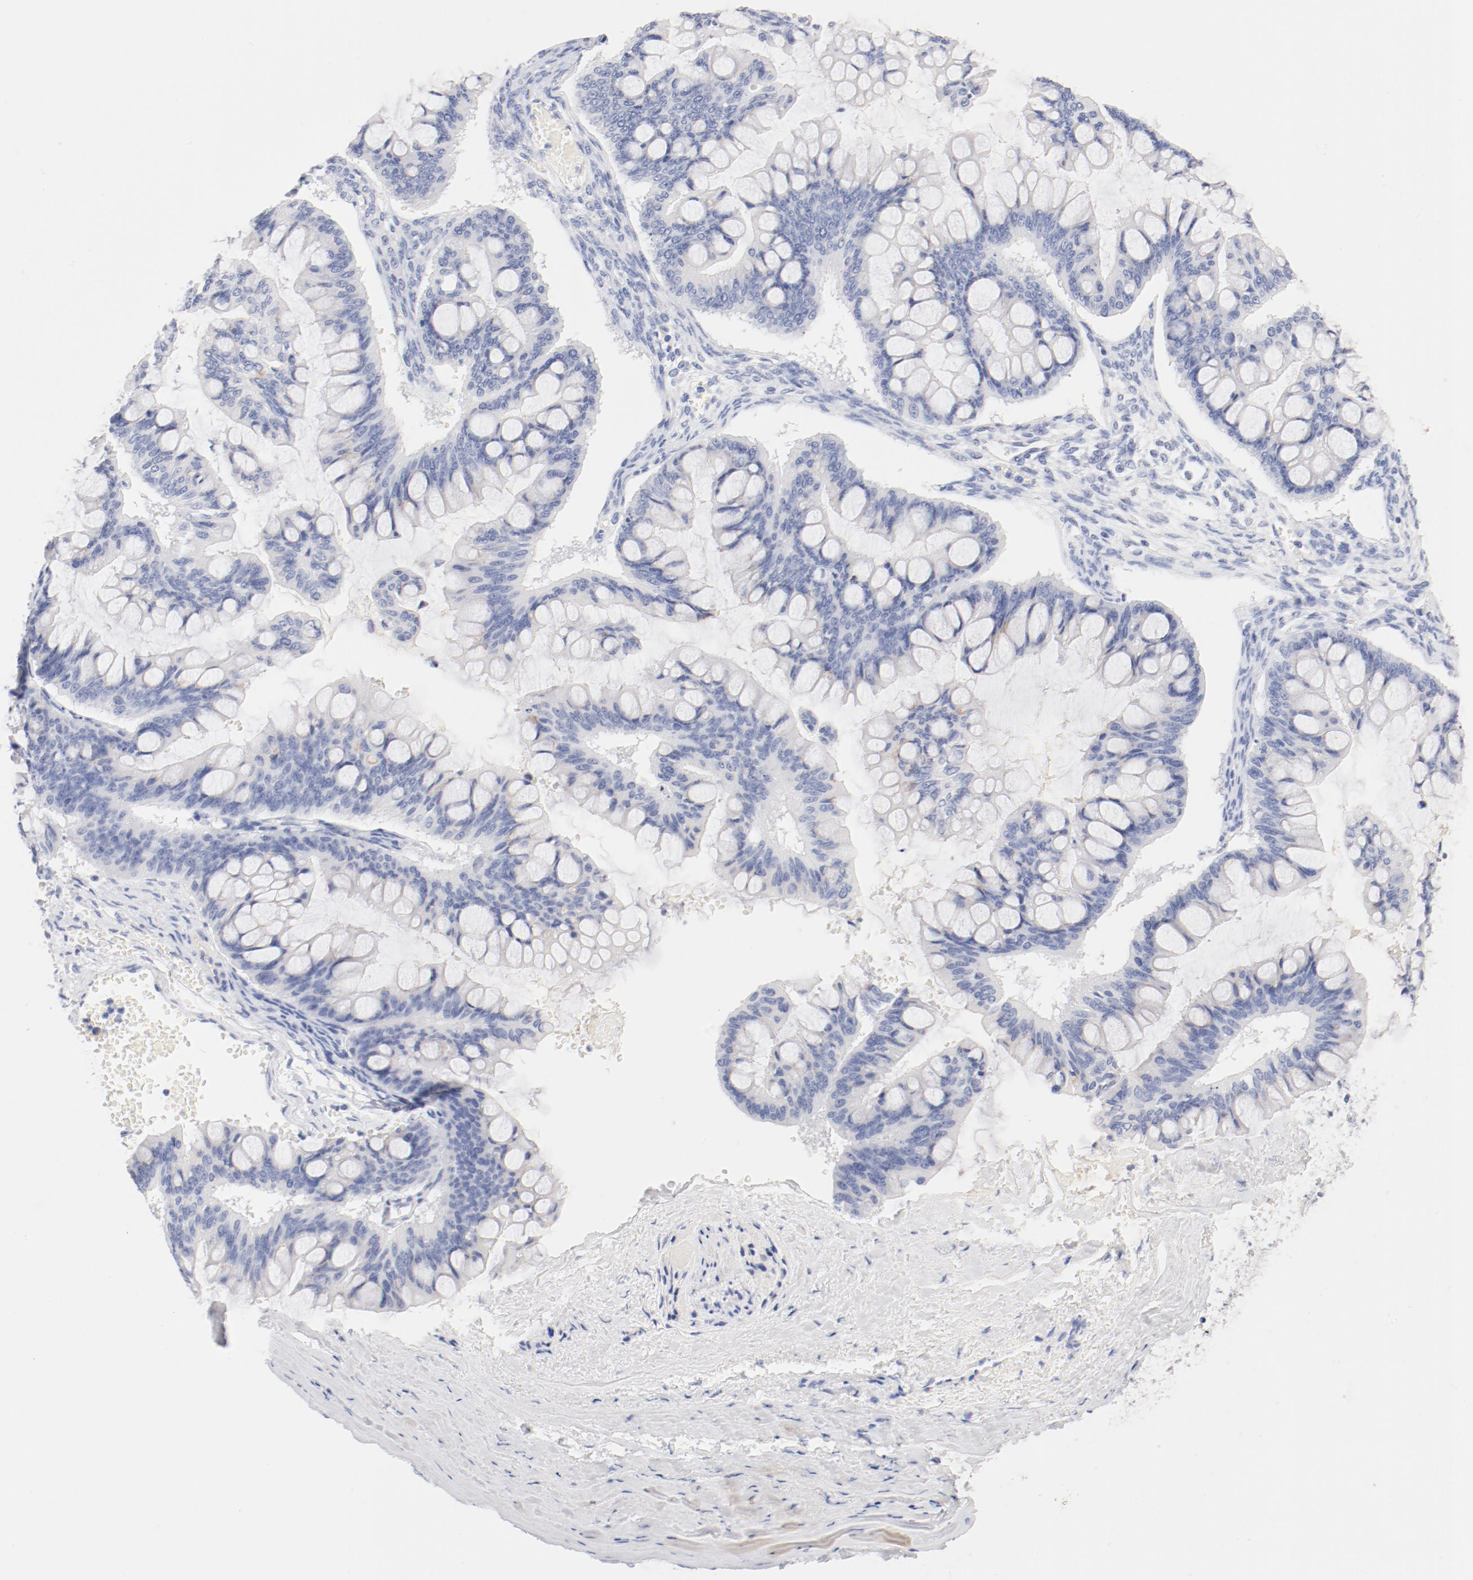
{"staining": {"intensity": "negative", "quantity": "none", "location": "none"}, "tissue": "ovarian cancer", "cell_type": "Tumor cells", "image_type": "cancer", "snomed": [{"axis": "morphology", "description": "Cystadenocarcinoma, mucinous, NOS"}, {"axis": "topography", "description": "Ovary"}], "caption": "Immunohistochemistry (IHC) image of neoplastic tissue: human ovarian cancer stained with DAB shows no significant protein staining in tumor cells.", "gene": "HOMER1", "patient": {"sex": "female", "age": 73}}